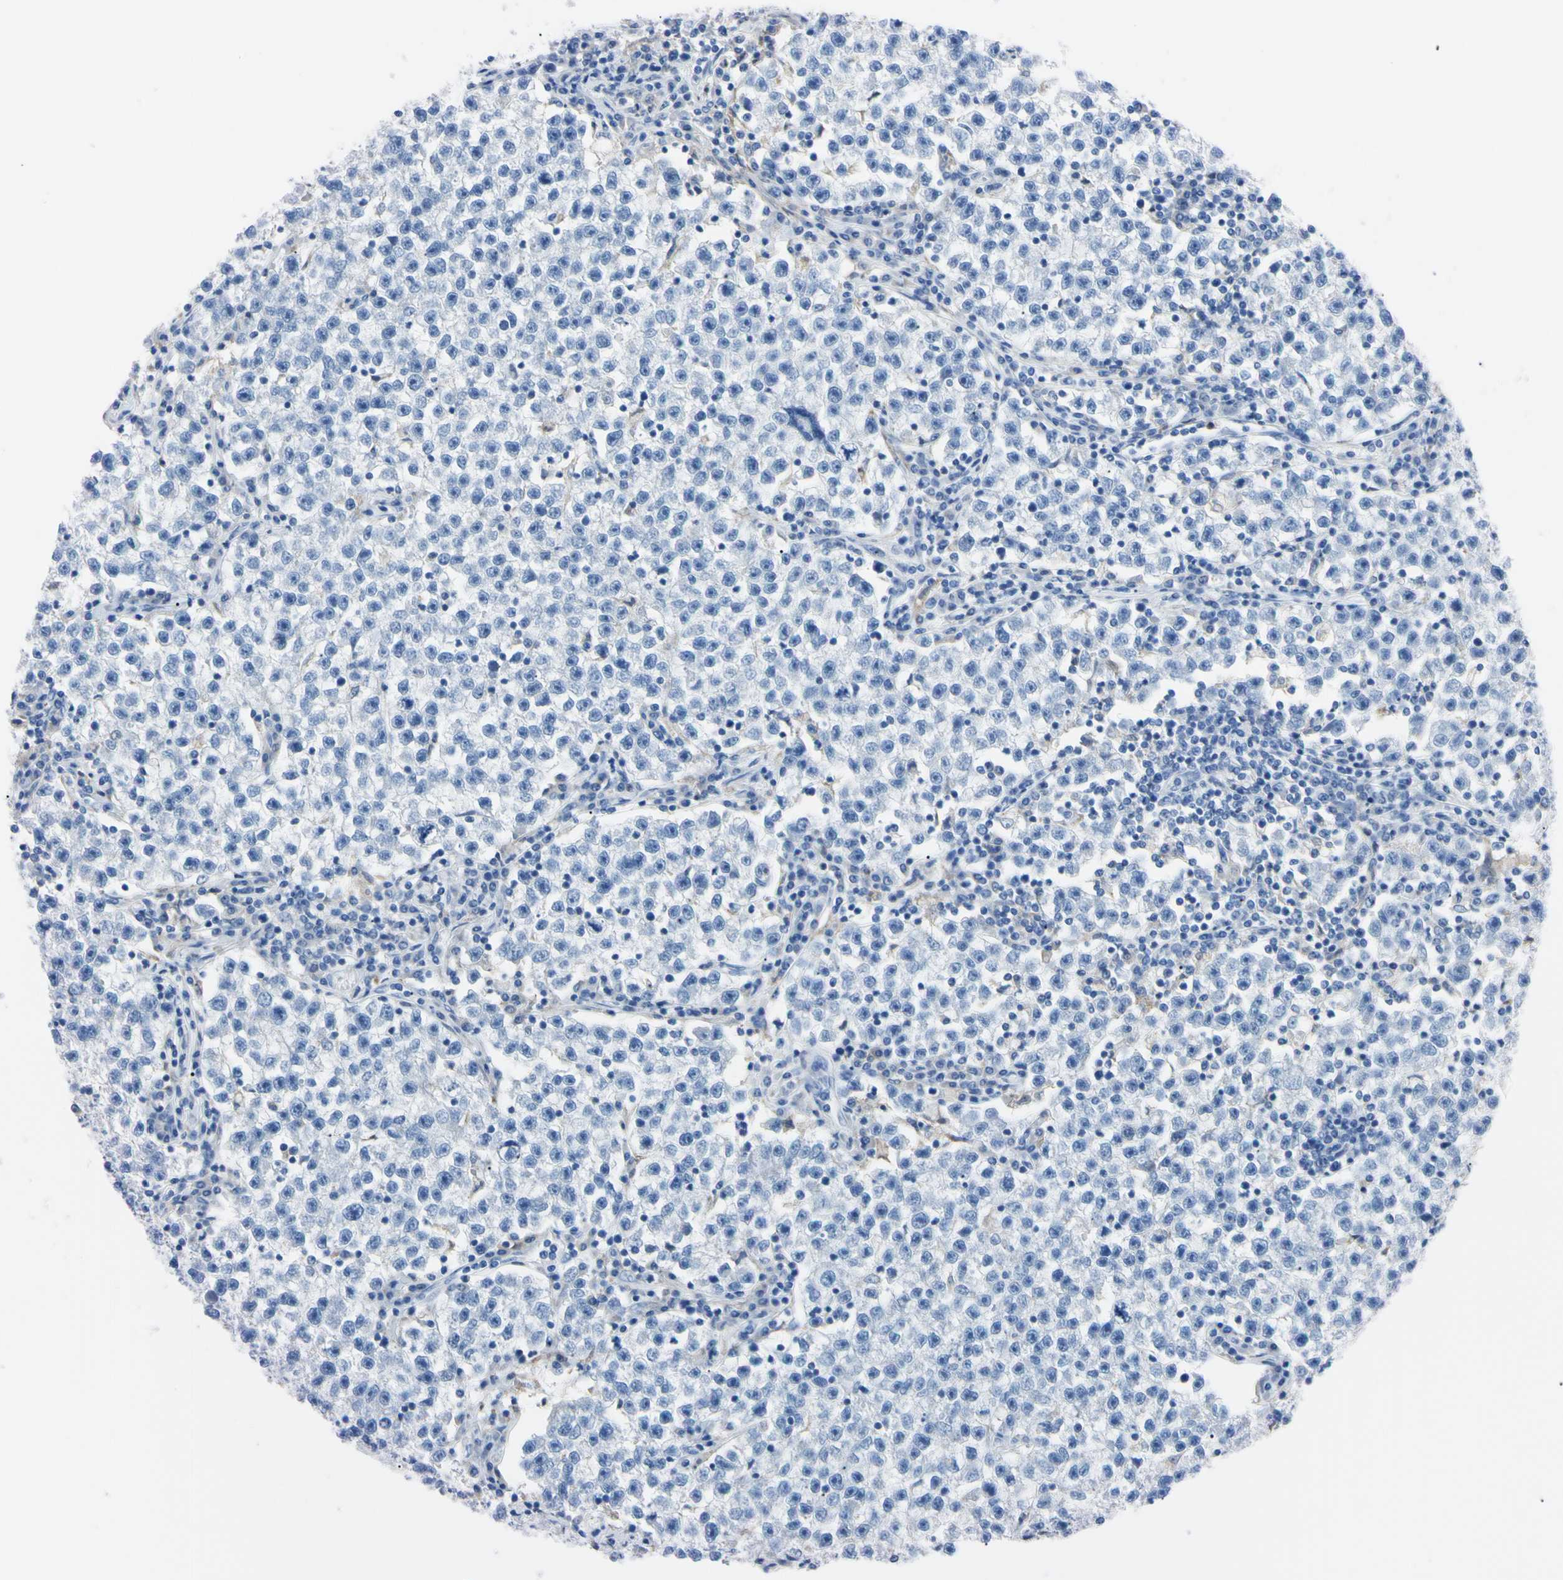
{"staining": {"intensity": "negative", "quantity": "none", "location": "none"}, "tissue": "testis cancer", "cell_type": "Tumor cells", "image_type": "cancer", "snomed": [{"axis": "morphology", "description": "Seminoma, NOS"}, {"axis": "topography", "description": "Testis"}], "caption": "Immunohistochemical staining of human seminoma (testis) shows no significant positivity in tumor cells.", "gene": "NCF4", "patient": {"sex": "male", "age": 22}}